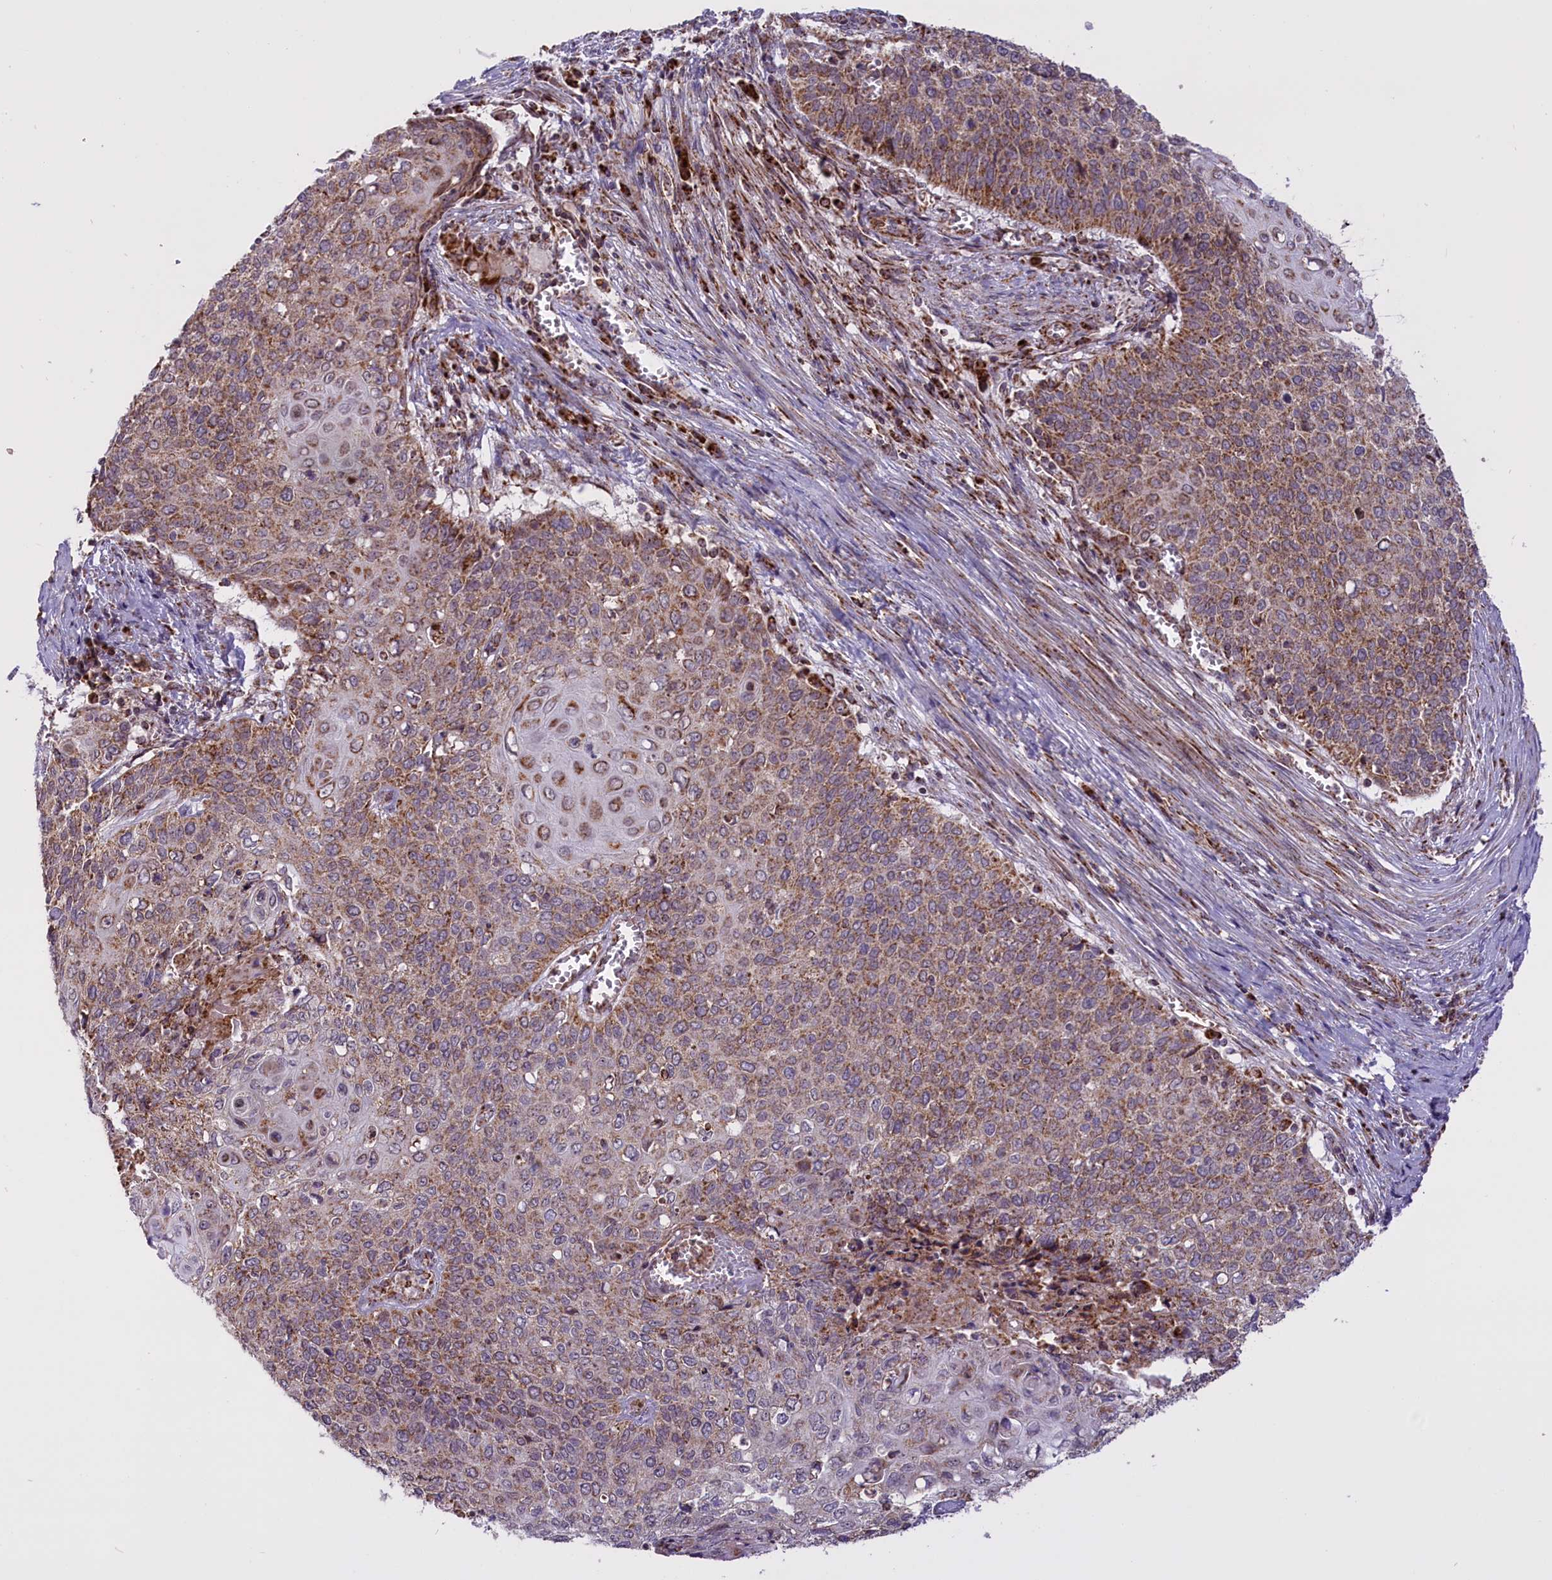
{"staining": {"intensity": "moderate", "quantity": ">75%", "location": "cytoplasmic/membranous"}, "tissue": "cervical cancer", "cell_type": "Tumor cells", "image_type": "cancer", "snomed": [{"axis": "morphology", "description": "Squamous cell carcinoma, NOS"}, {"axis": "topography", "description": "Cervix"}], "caption": "Tumor cells reveal medium levels of moderate cytoplasmic/membranous positivity in approximately >75% of cells in human cervical cancer.", "gene": "NDUFS5", "patient": {"sex": "female", "age": 39}}